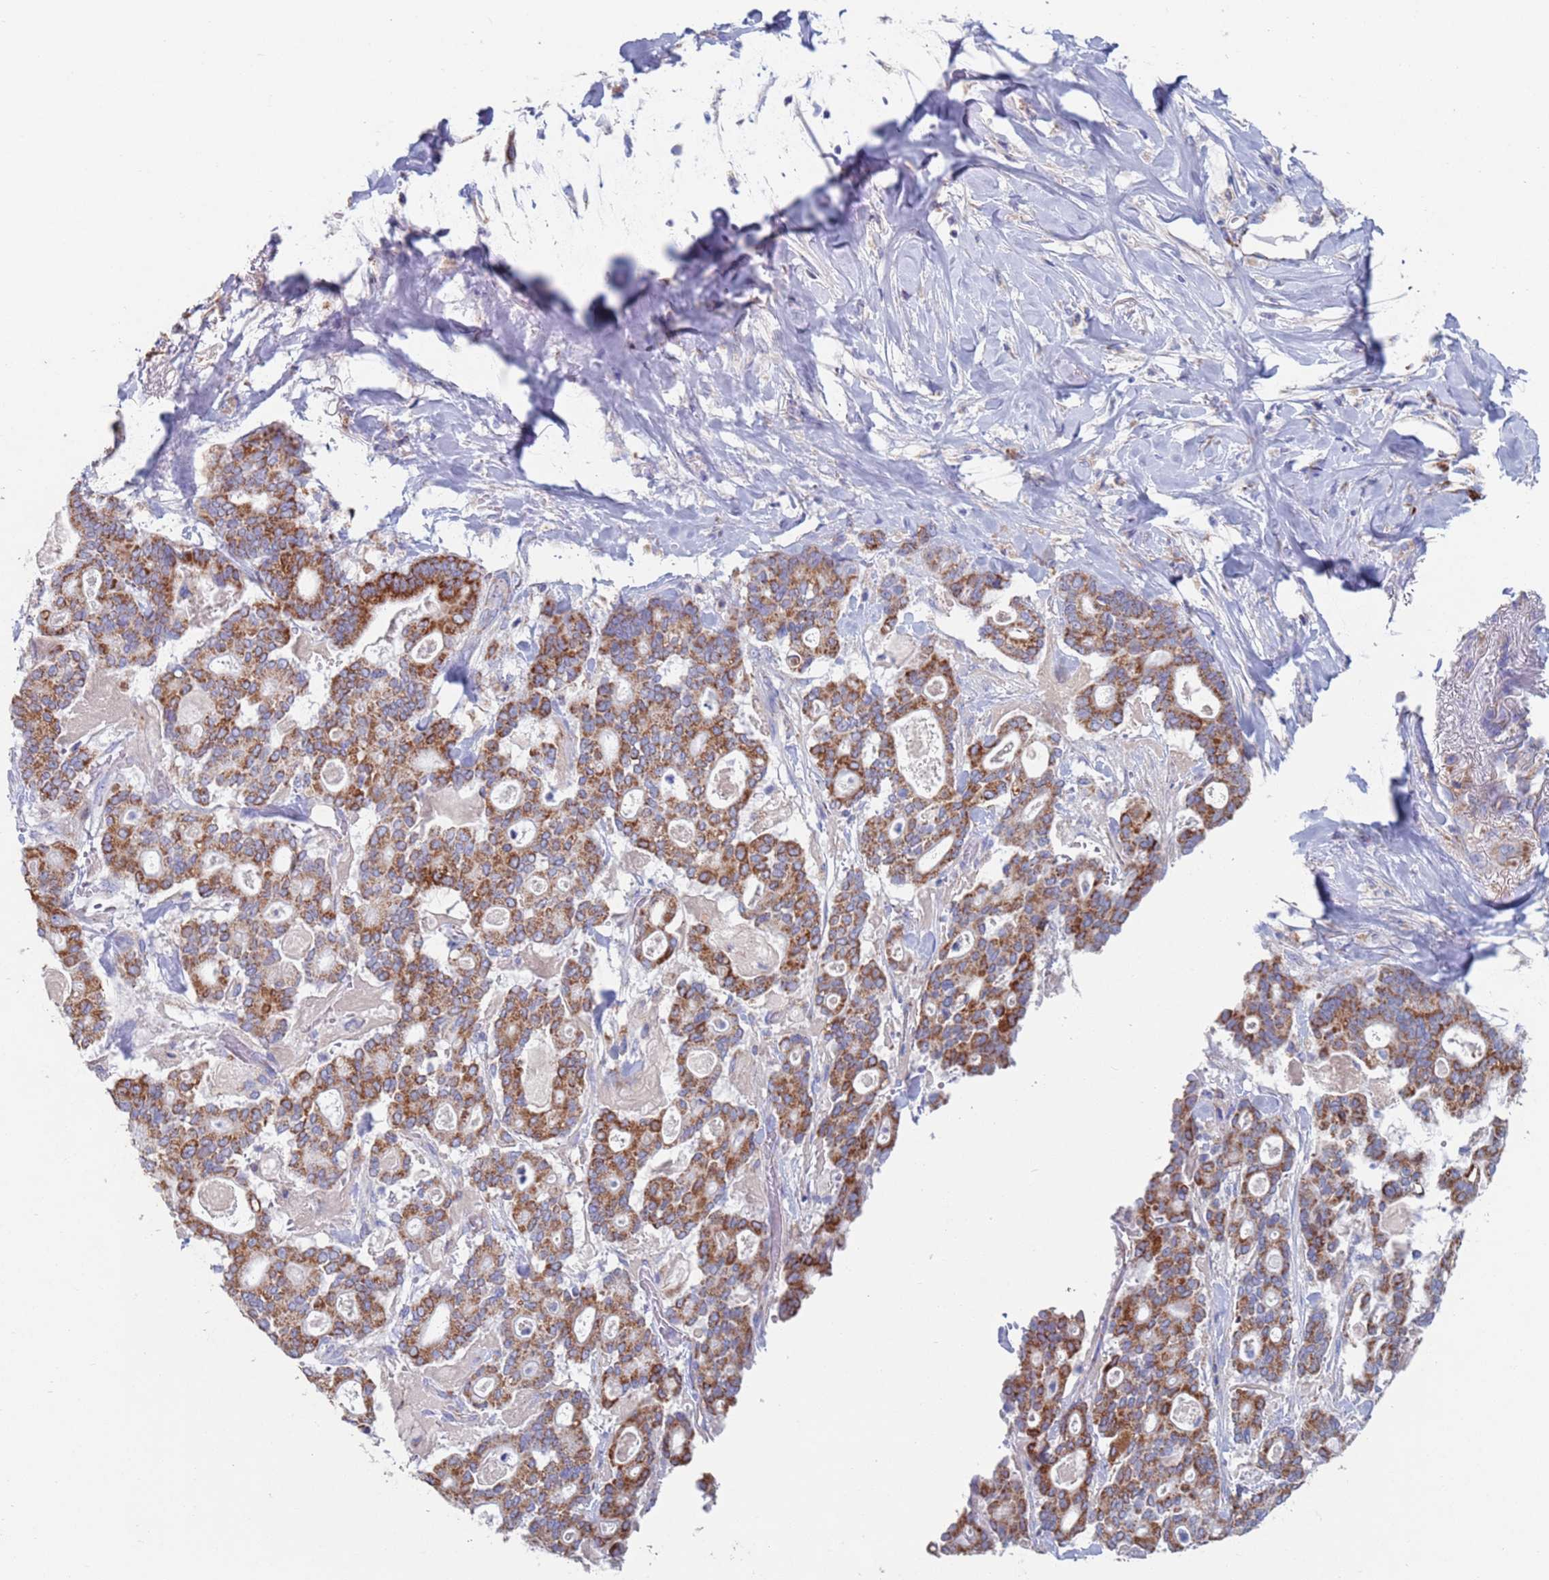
{"staining": {"intensity": "strong", "quantity": ">75%", "location": "cytoplasmic/membranous"}, "tissue": "pancreatic cancer", "cell_type": "Tumor cells", "image_type": "cancer", "snomed": [{"axis": "morphology", "description": "Adenocarcinoma, NOS"}, {"axis": "topography", "description": "Pancreas"}], "caption": "Brown immunohistochemical staining in pancreatic cancer (adenocarcinoma) displays strong cytoplasmic/membranous staining in approximately >75% of tumor cells.", "gene": "MRPL22", "patient": {"sex": "male", "age": 63}}